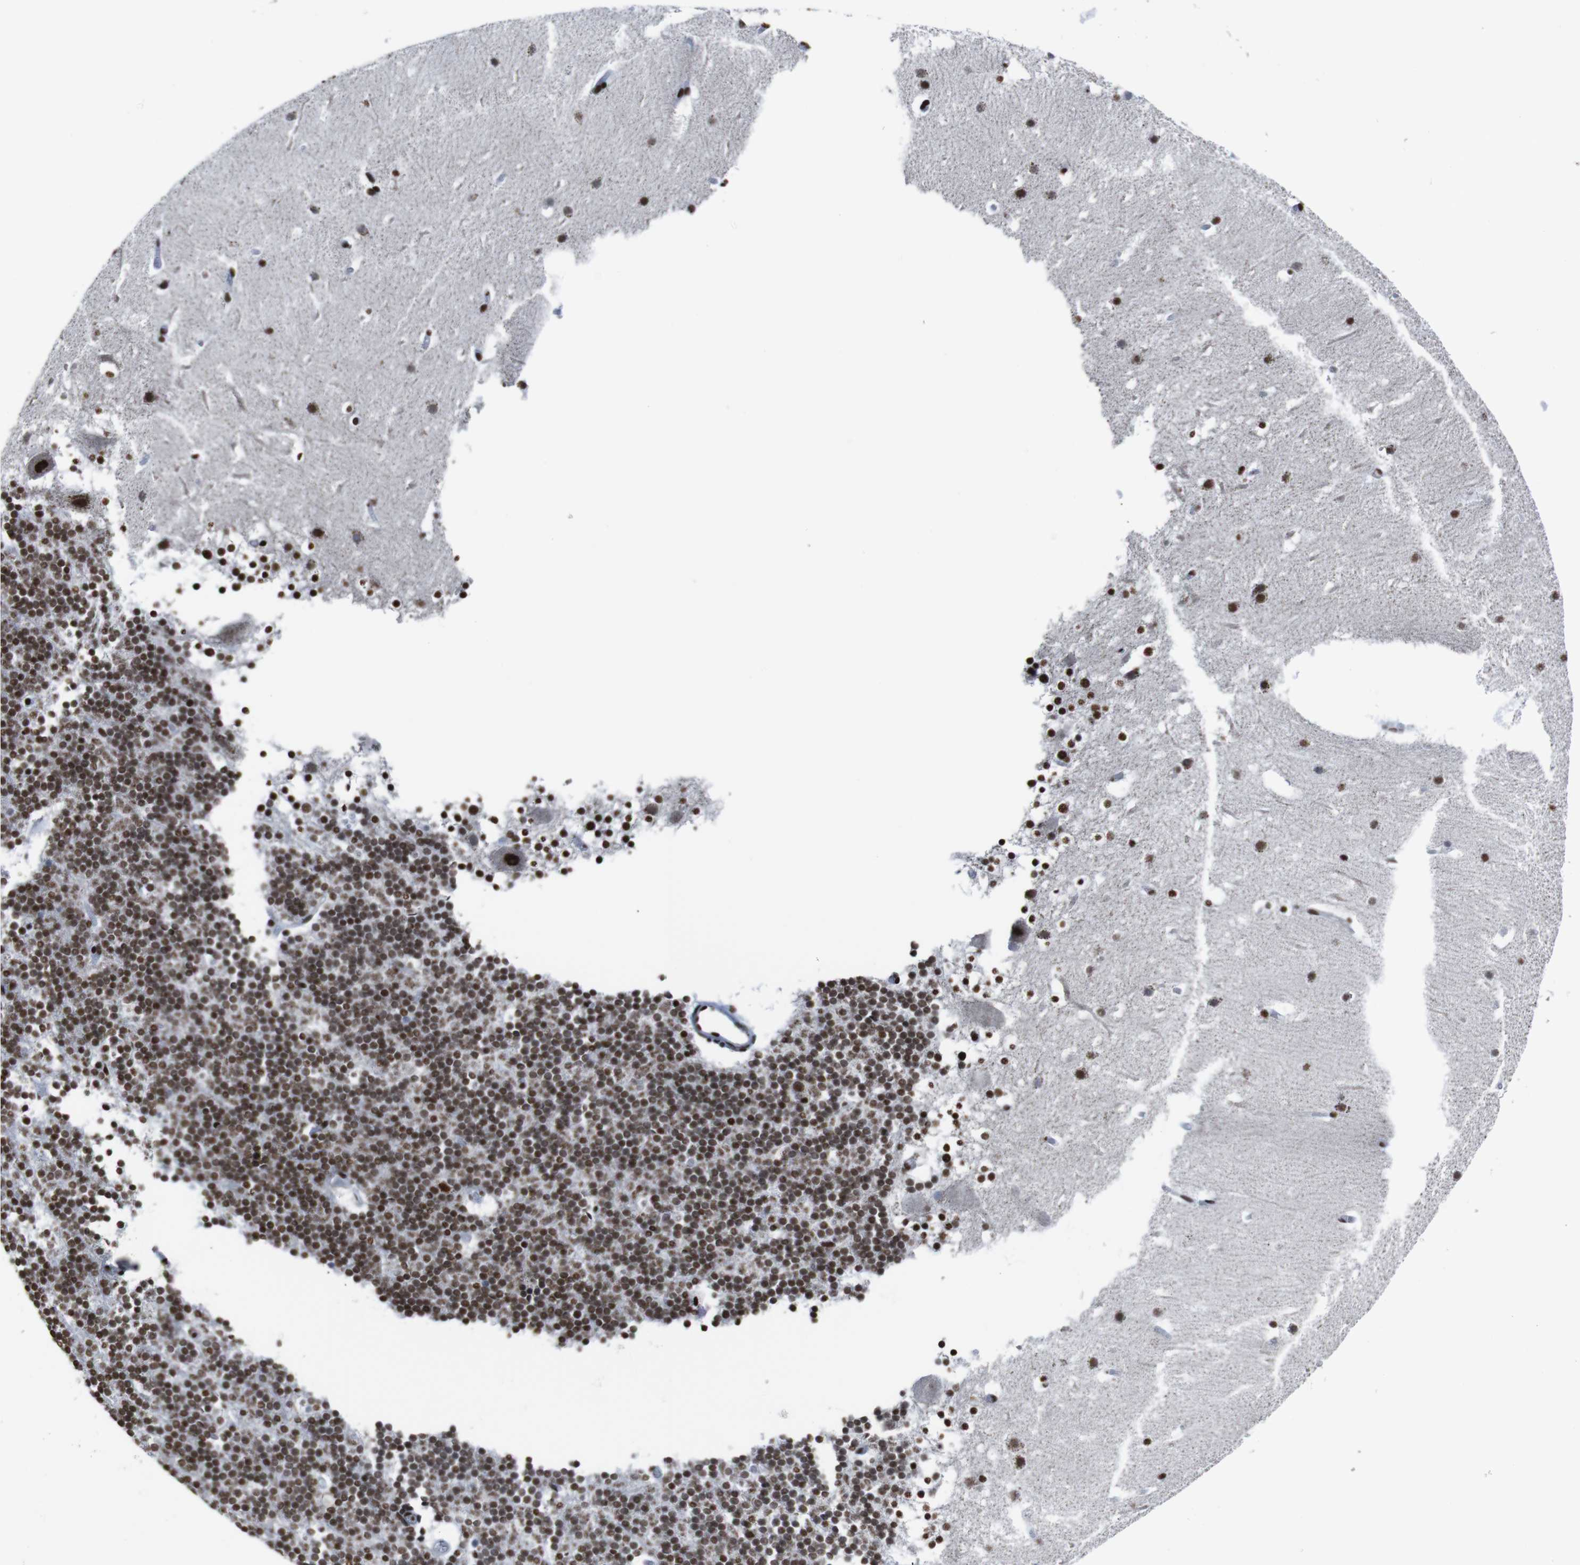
{"staining": {"intensity": "moderate", "quantity": "25%-75%", "location": "cytoplasmic/membranous,nuclear"}, "tissue": "cerebellum", "cell_type": "Cells in granular layer", "image_type": "normal", "snomed": [{"axis": "morphology", "description": "Normal tissue, NOS"}, {"axis": "topography", "description": "Cerebellum"}], "caption": "Benign cerebellum demonstrates moderate cytoplasmic/membranous,nuclear staining in approximately 25%-75% of cells in granular layer (Brightfield microscopy of DAB IHC at high magnification)..", "gene": "ROMO1", "patient": {"sex": "male", "age": 45}}